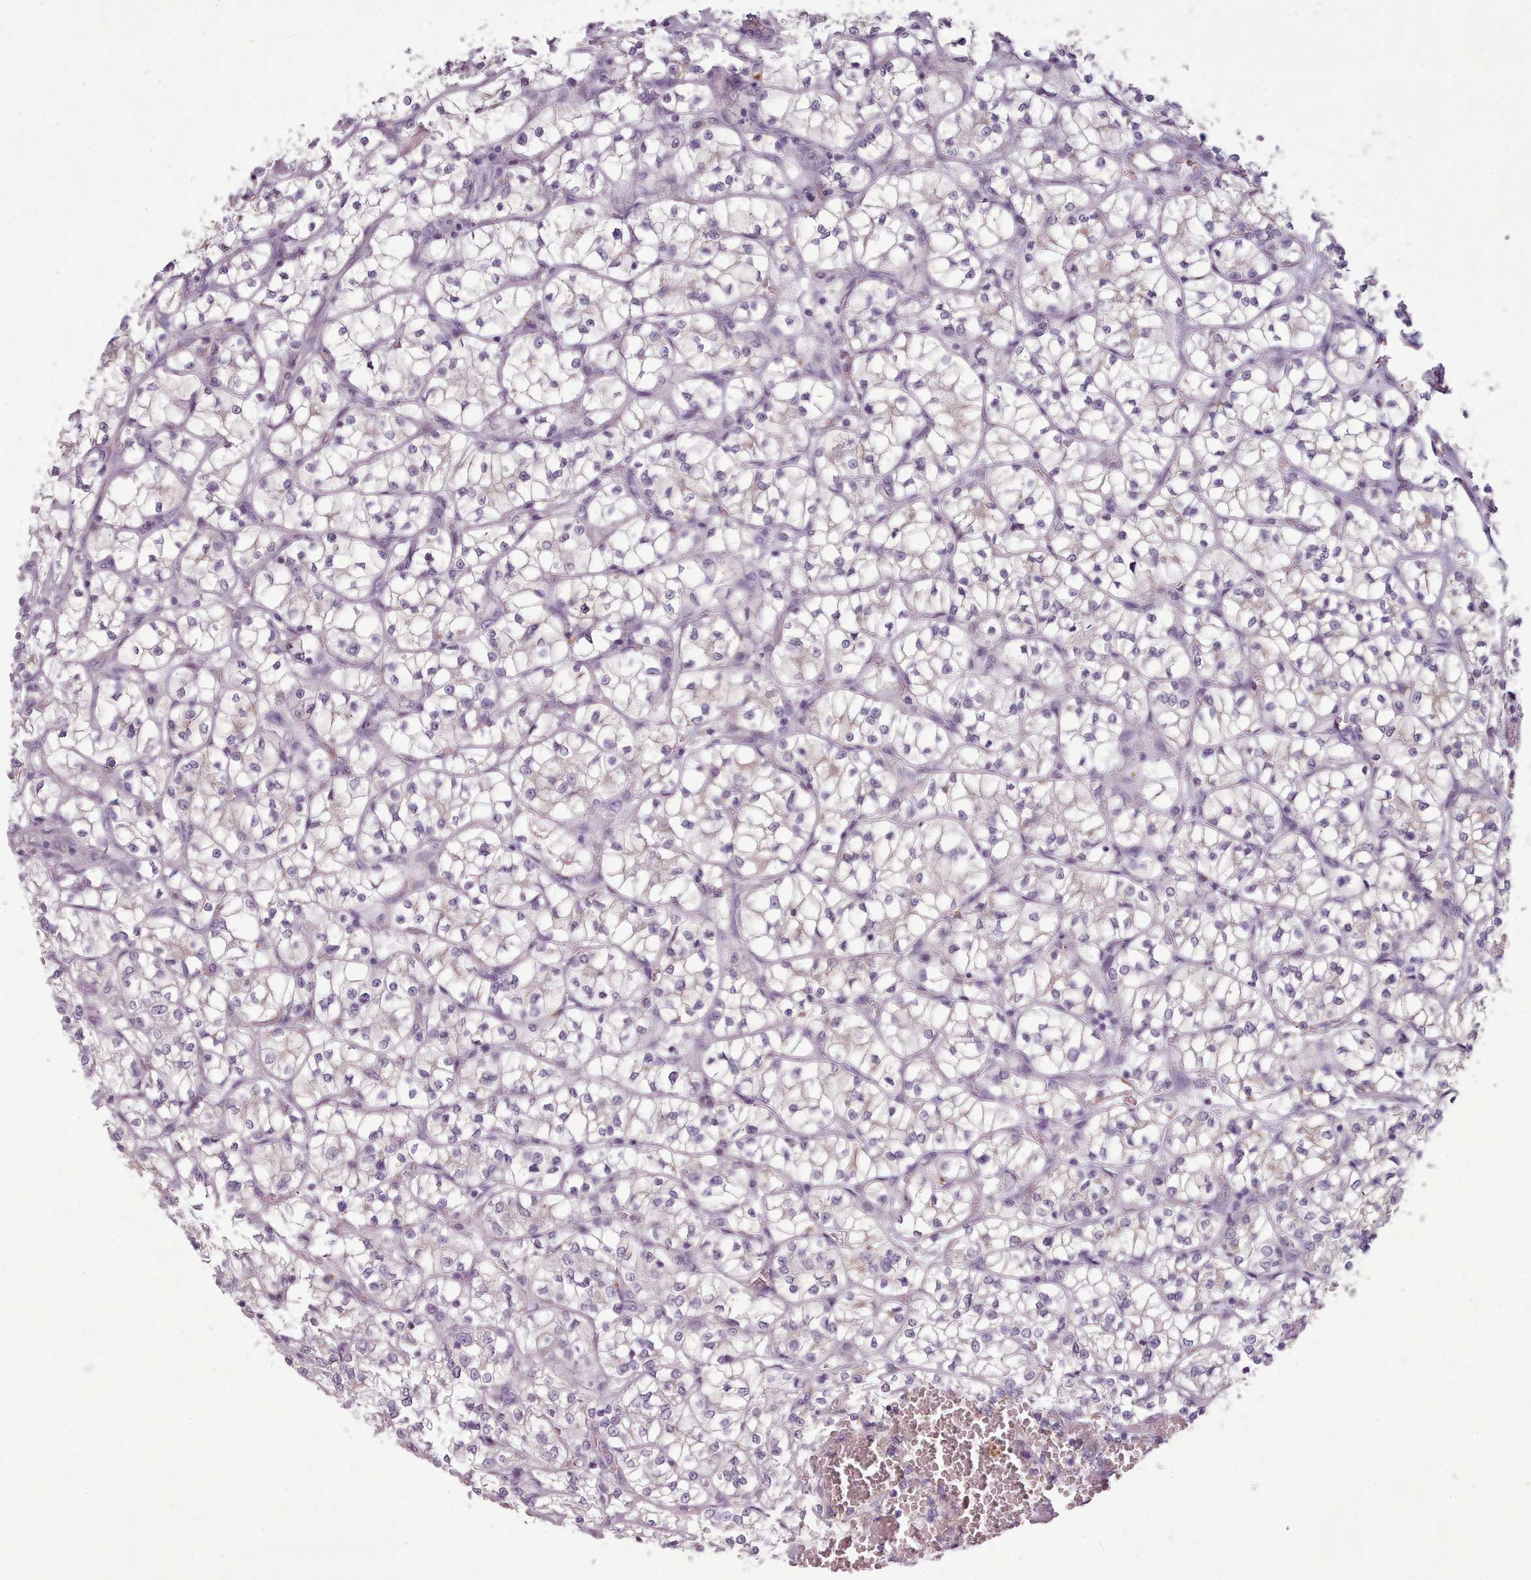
{"staining": {"intensity": "negative", "quantity": "none", "location": "none"}, "tissue": "renal cancer", "cell_type": "Tumor cells", "image_type": "cancer", "snomed": [{"axis": "morphology", "description": "Adenocarcinoma, NOS"}, {"axis": "topography", "description": "Kidney"}], "caption": "There is no significant staining in tumor cells of renal cancer. (DAB (3,3'-diaminobenzidine) immunohistochemistry (IHC) with hematoxylin counter stain).", "gene": "NDST2", "patient": {"sex": "female", "age": 64}}